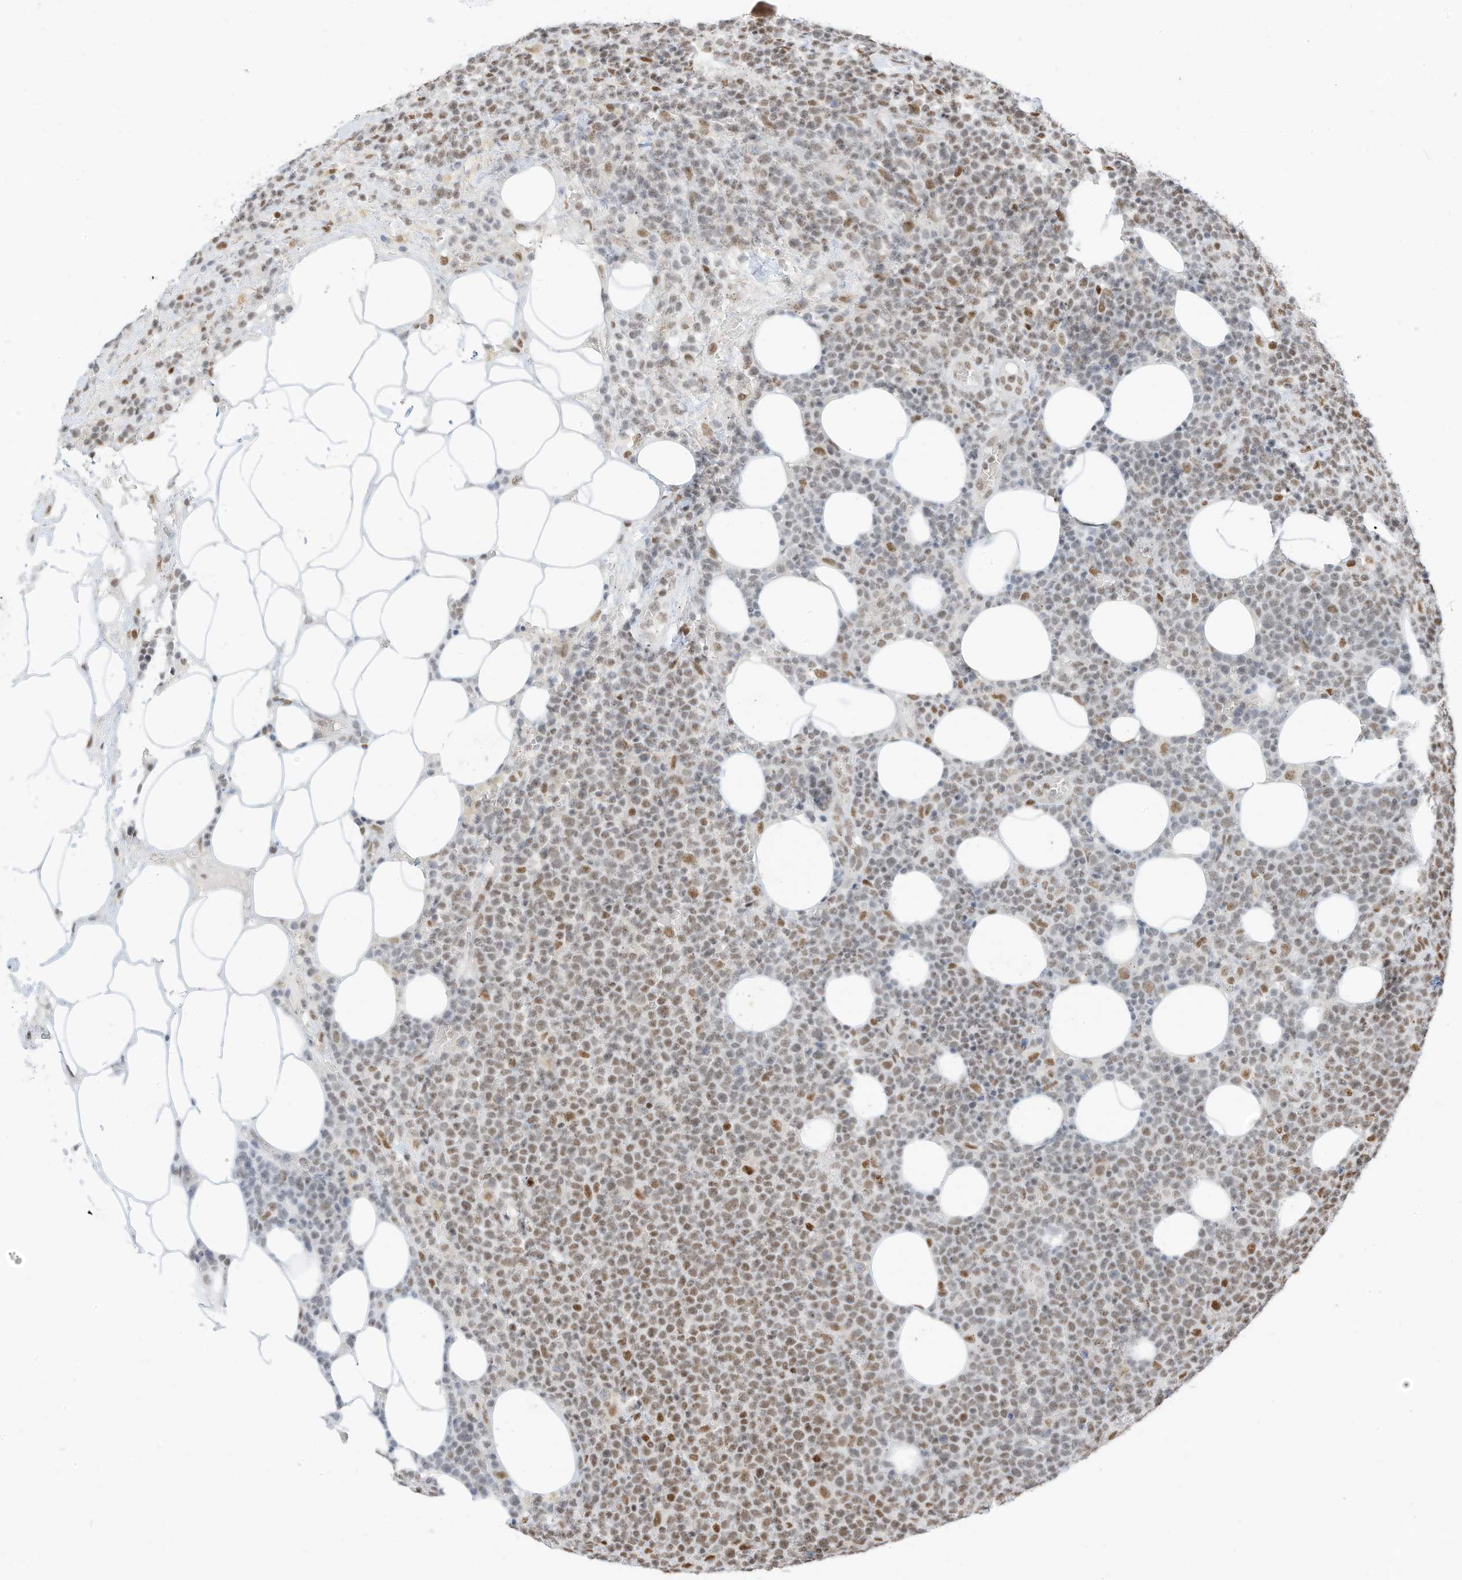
{"staining": {"intensity": "moderate", "quantity": ">75%", "location": "nuclear"}, "tissue": "lymphoma", "cell_type": "Tumor cells", "image_type": "cancer", "snomed": [{"axis": "morphology", "description": "Malignant lymphoma, non-Hodgkin's type, High grade"}, {"axis": "topography", "description": "Lymph node"}], "caption": "This histopathology image reveals immunohistochemistry staining of human lymphoma, with medium moderate nuclear staining in approximately >75% of tumor cells.", "gene": "SMARCA2", "patient": {"sex": "male", "age": 61}}